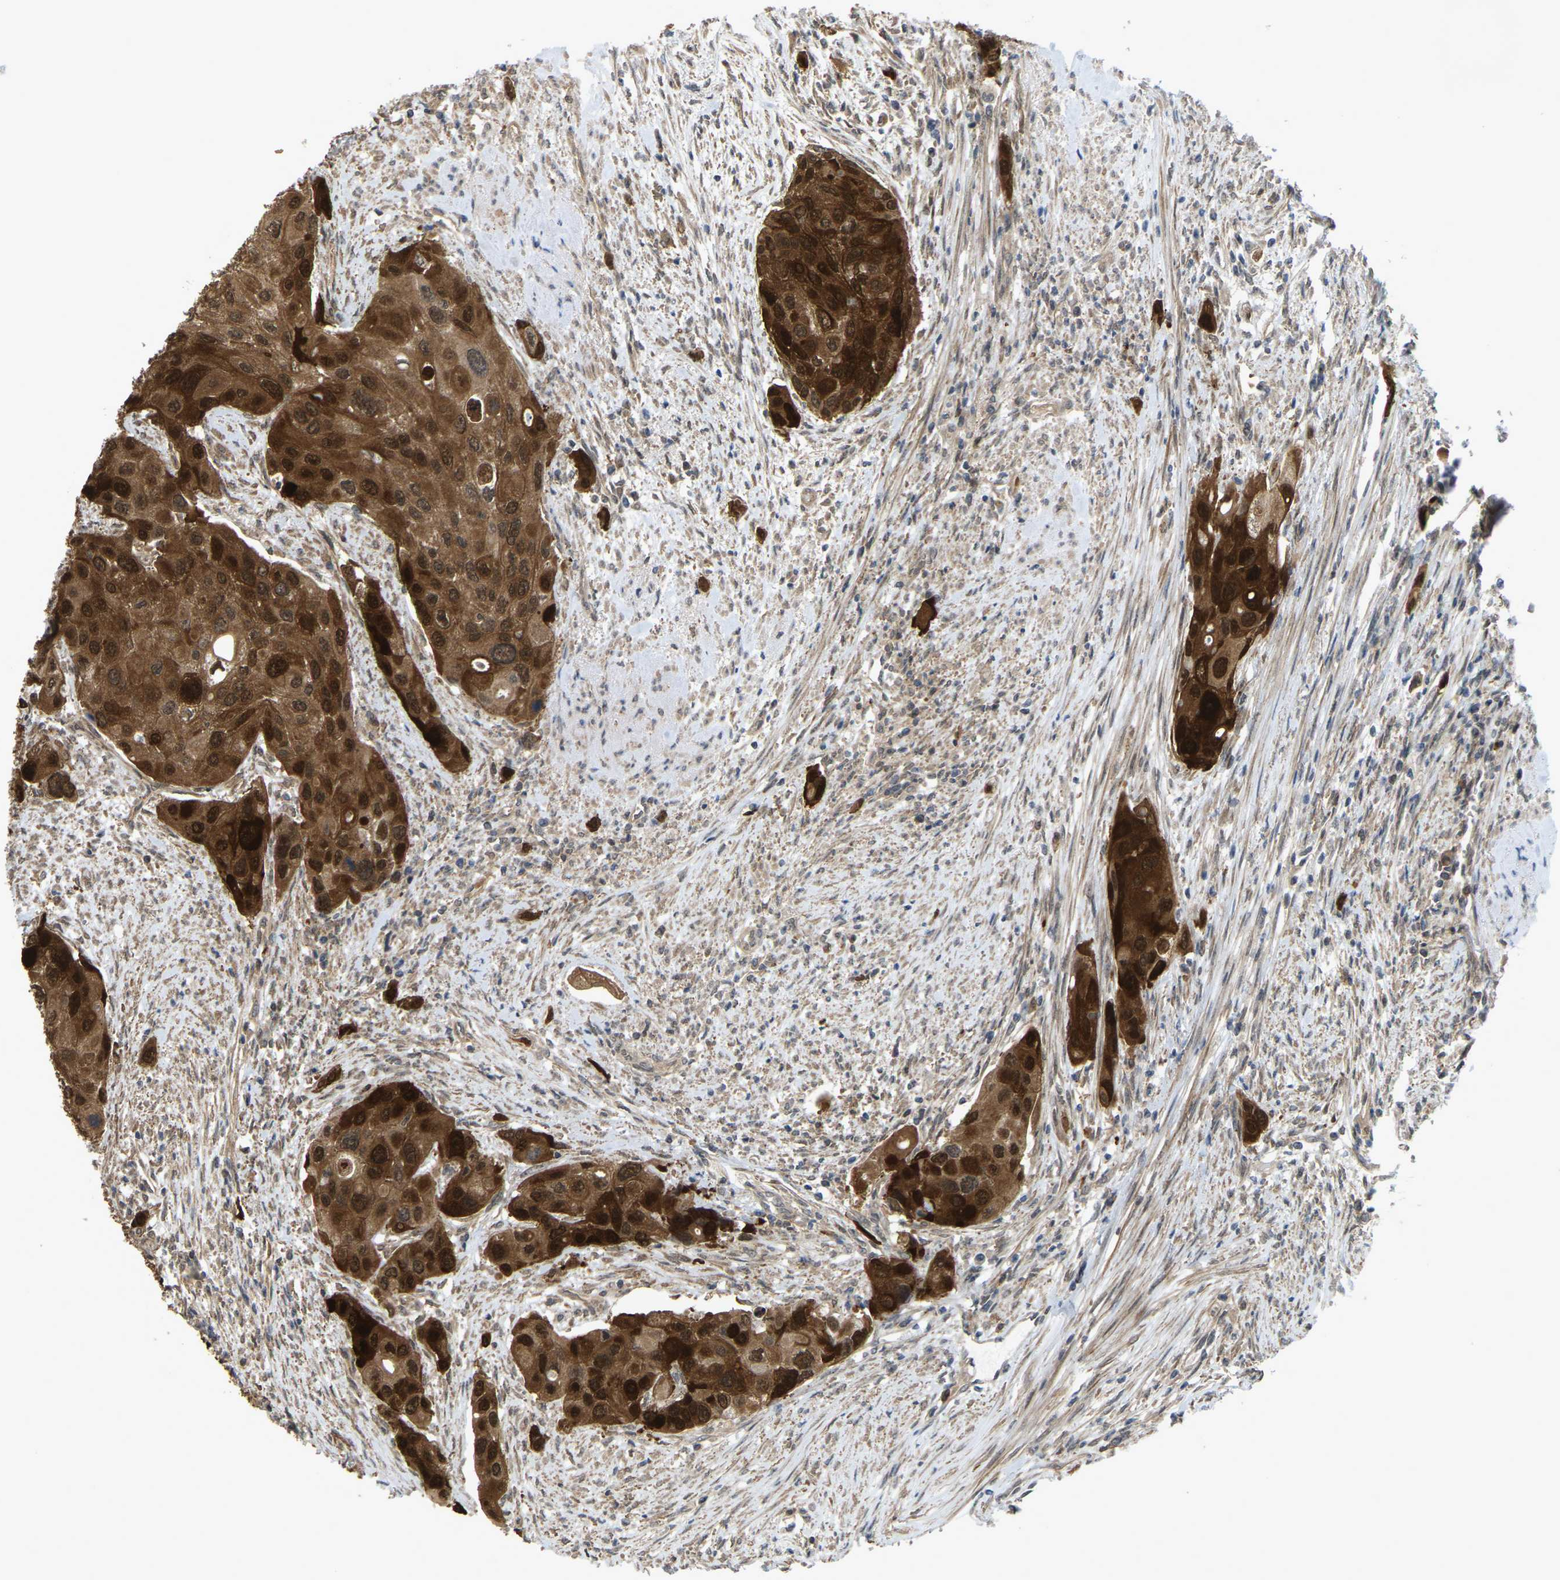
{"staining": {"intensity": "strong", "quantity": ">75%", "location": "cytoplasmic/membranous"}, "tissue": "urothelial cancer", "cell_type": "Tumor cells", "image_type": "cancer", "snomed": [{"axis": "morphology", "description": "Urothelial carcinoma, High grade"}, {"axis": "topography", "description": "Urinary bladder"}], "caption": "Human urothelial cancer stained with a brown dye shows strong cytoplasmic/membranous positive positivity in about >75% of tumor cells.", "gene": "SERPINB5", "patient": {"sex": "female", "age": 56}}